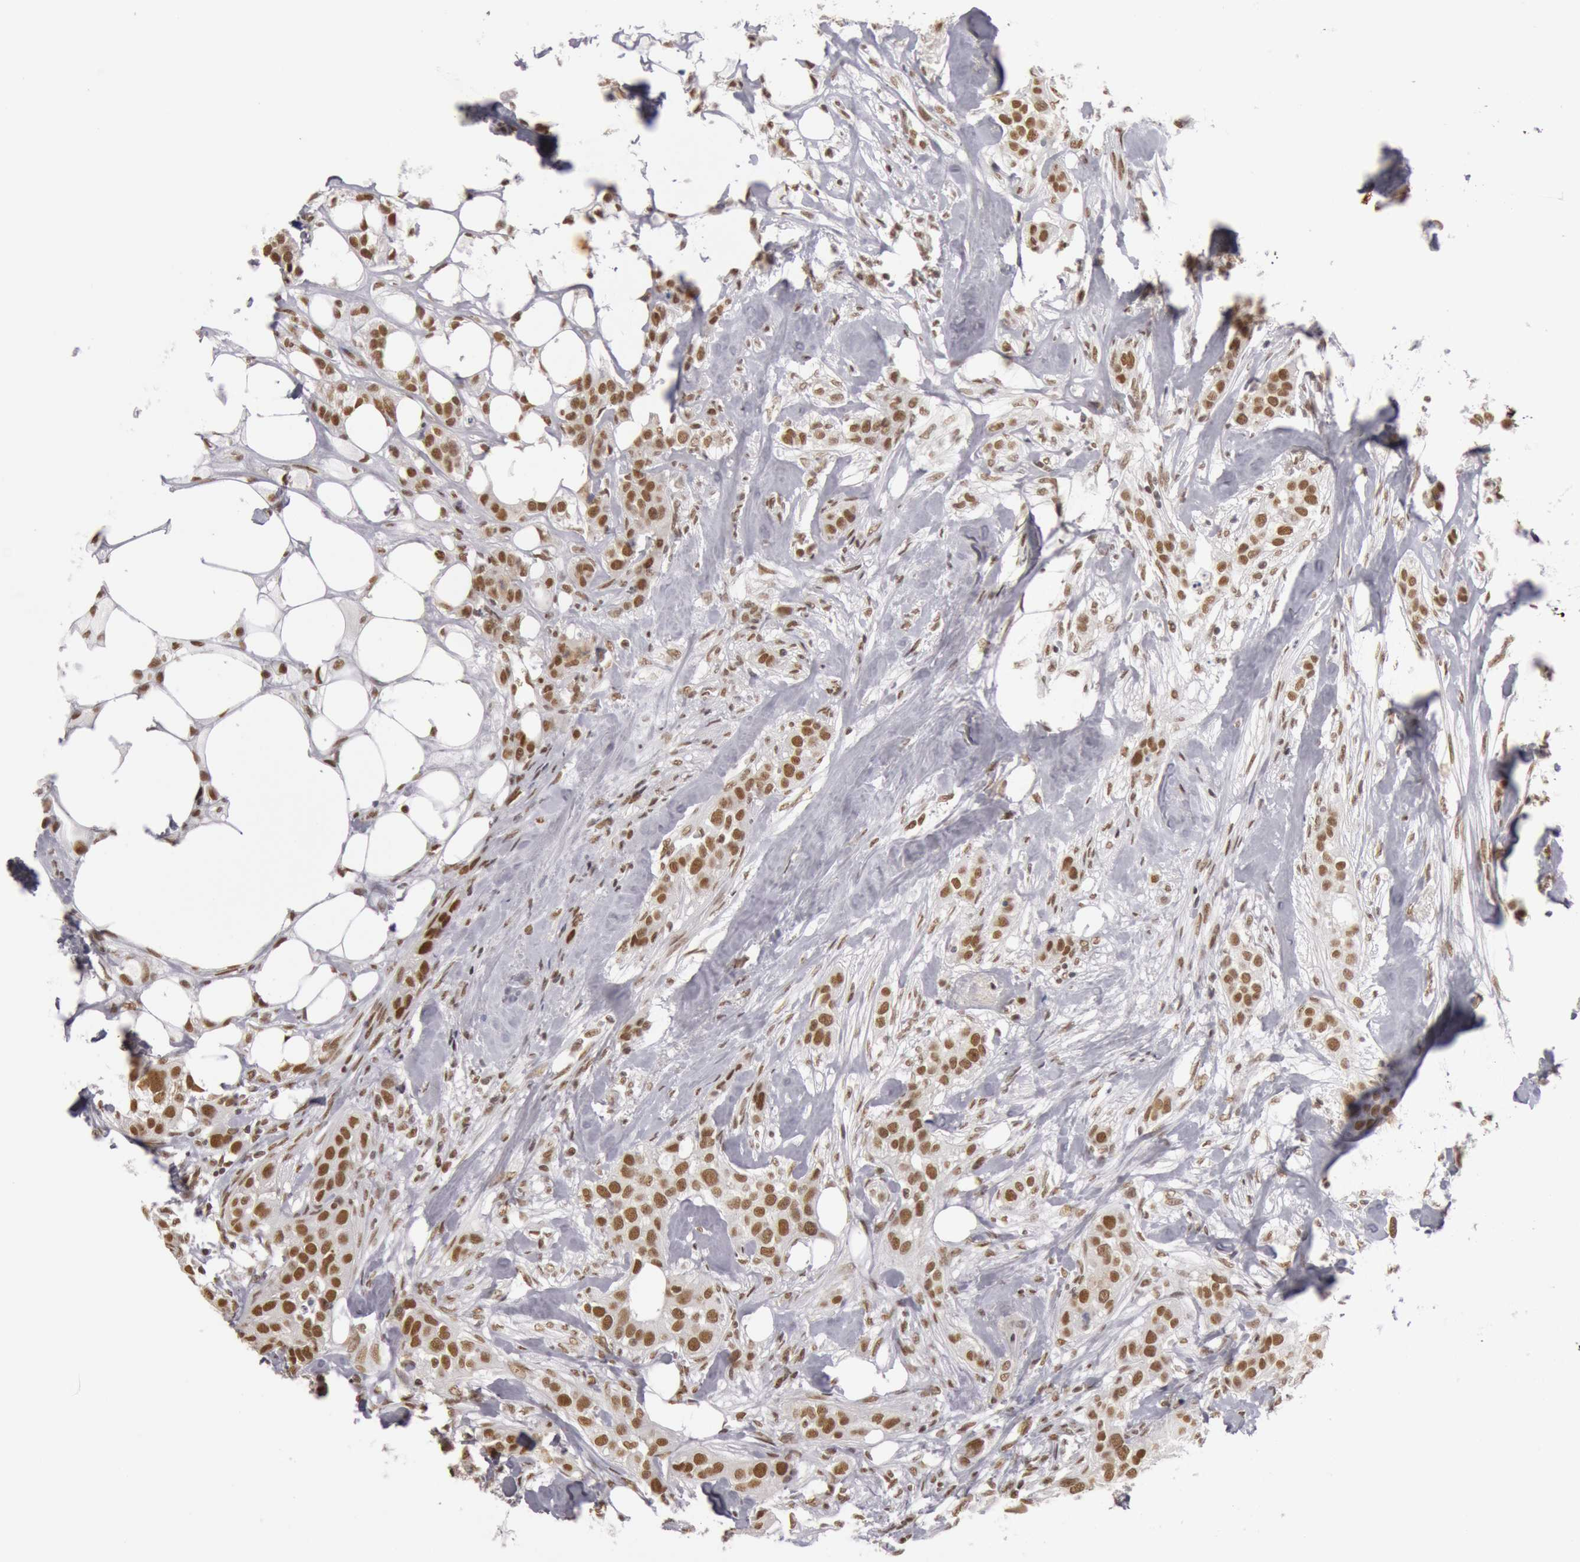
{"staining": {"intensity": "strong", "quantity": ">75%", "location": "nuclear"}, "tissue": "breast cancer", "cell_type": "Tumor cells", "image_type": "cancer", "snomed": [{"axis": "morphology", "description": "Duct carcinoma"}, {"axis": "topography", "description": "Breast"}], "caption": "Immunohistochemical staining of breast cancer (intraductal carcinoma) demonstrates high levels of strong nuclear protein expression in about >75% of tumor cells. (IHC, brightfield microscopy, high magnification).", "gene": "ESS2", "patient": {"sex": "female", "age": 45}}